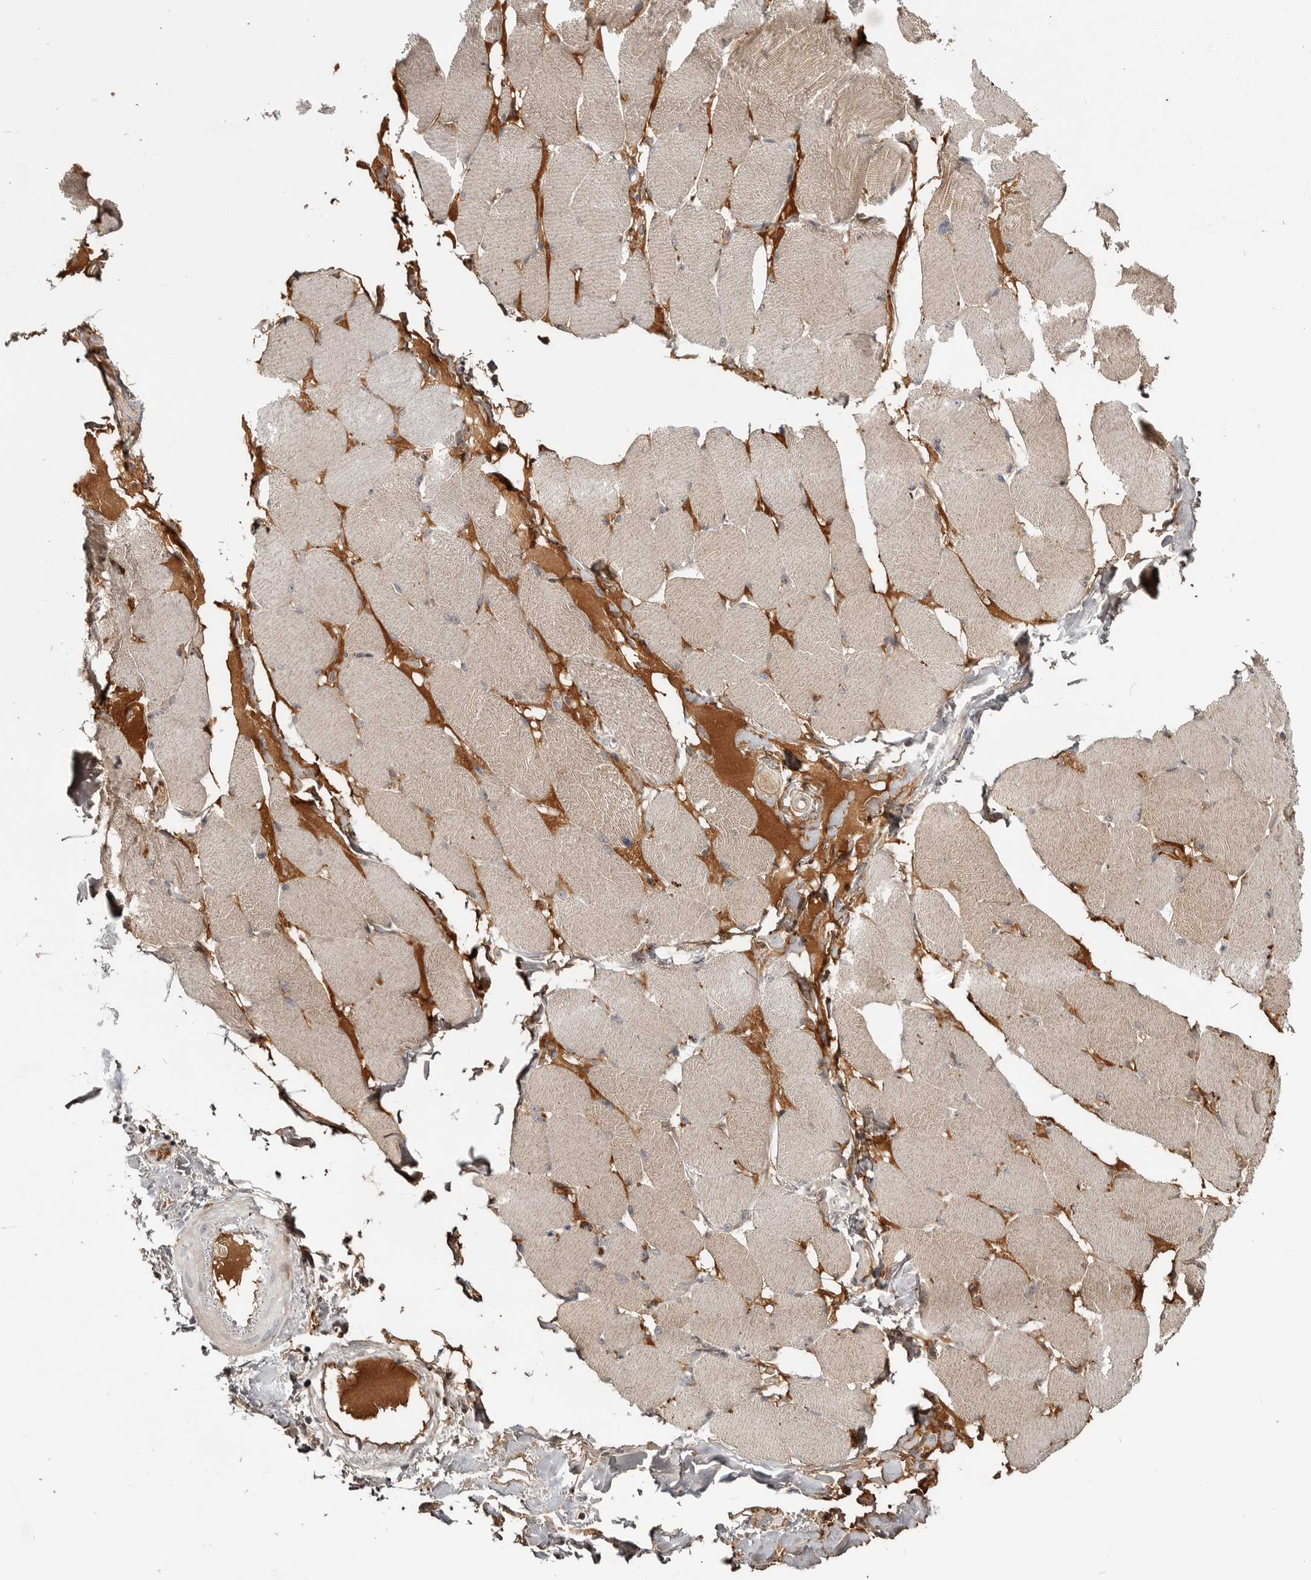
{"staining": {"intensity": "moderate", "quantity": "<25%", "location": "cytoplasmic/membranous"}, "tissue": "skeletal muscle", "cell_type": "Myocytes", "image_type": "normal", "snomed": [{"axis": "morphology", "description": "Normal tissue, NOS"}, {"axis": "topography", "description": "Skin"}, {"axis": "topography", "description": "Skeletal muscle"}], "caption": "Approximately <25% of myocytes in benign skeletal muscle exhibit moderate cytoplasmic/membranous protein positivity as visualized by brown immunohistochemical staining.", "gene": "ZNF277", "patient": {"sex": "male", "age": 83}}